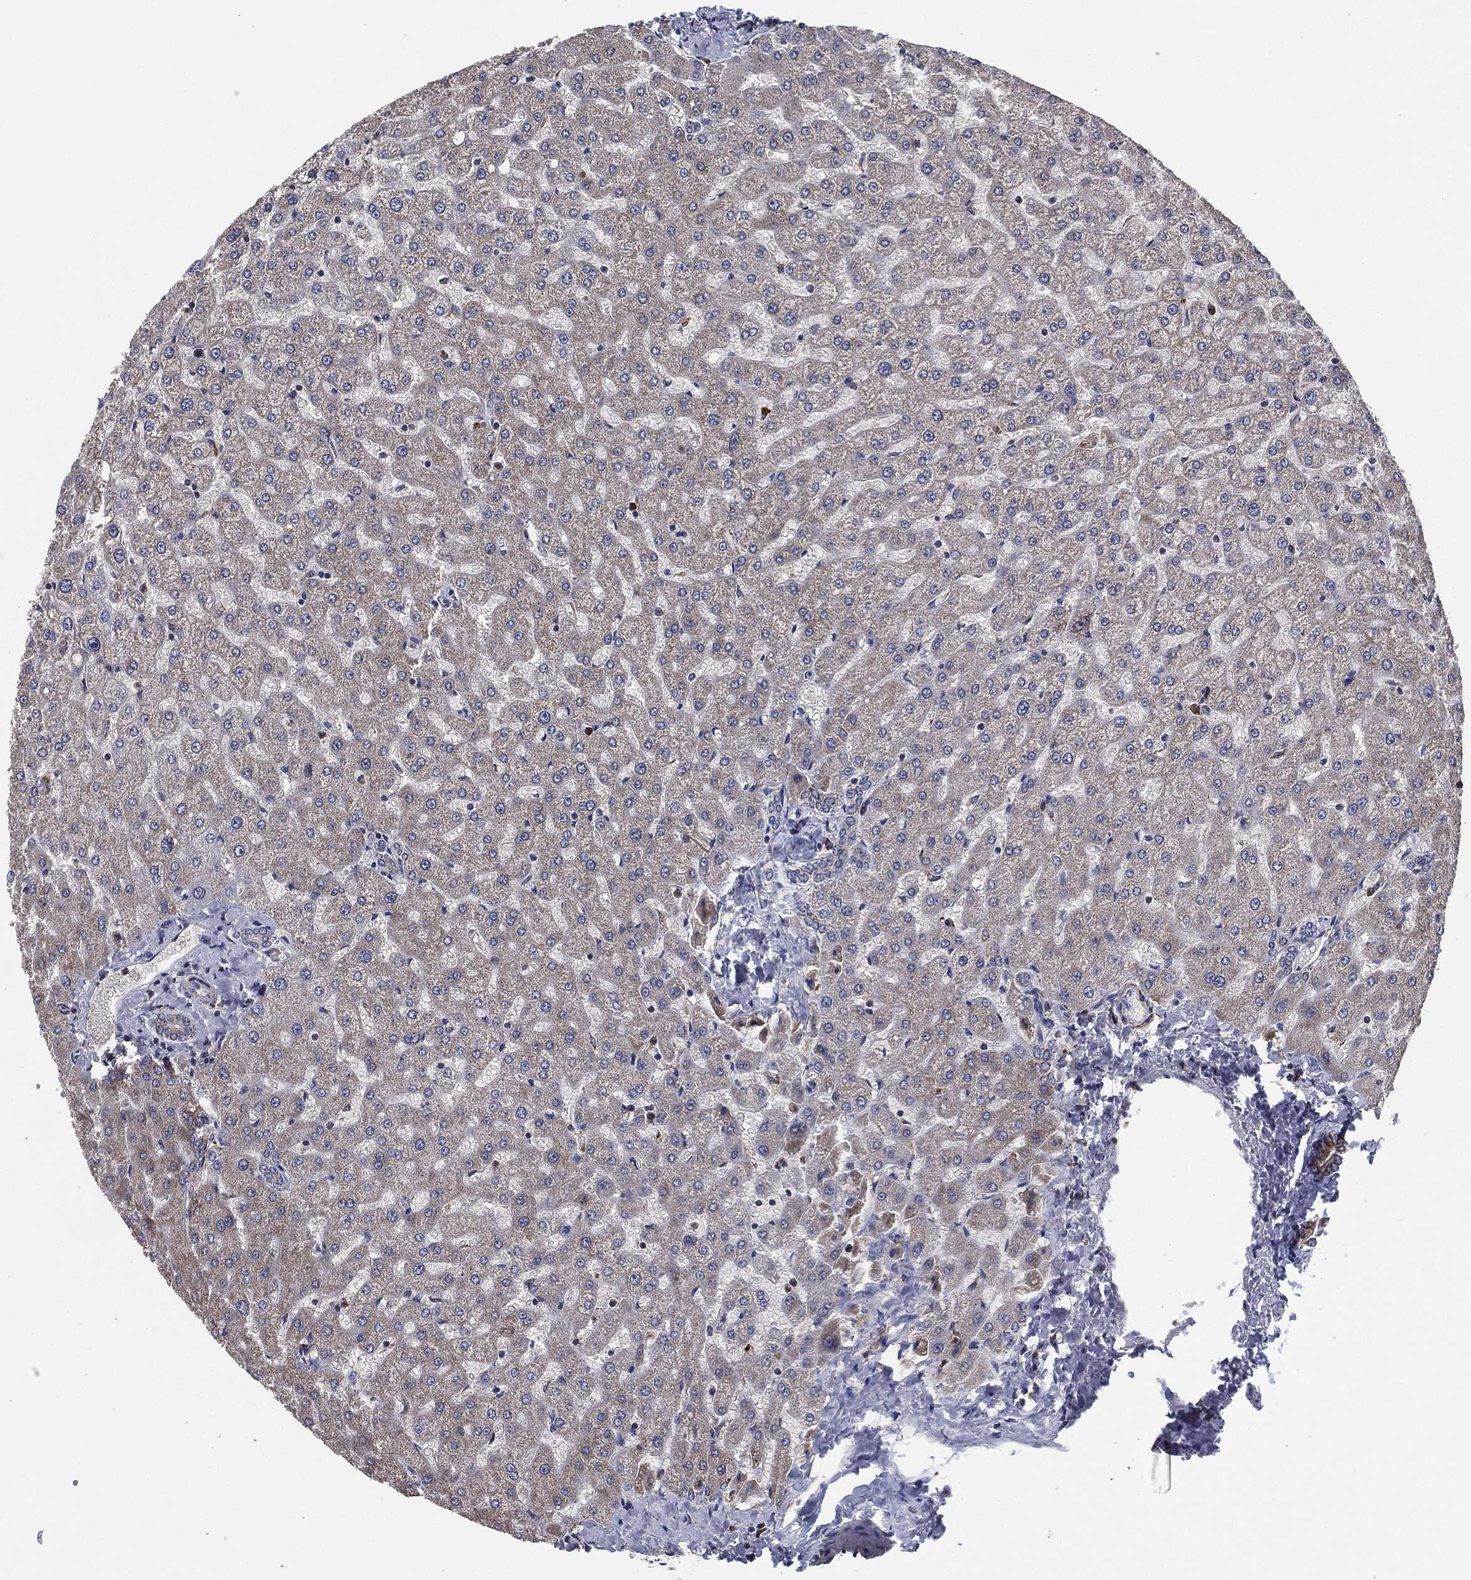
{"staining": {"intensity": "weak", "quantity": "<25%", "location": "cytoplasmic/membranous"}, "tissue": "liver", "cell_type": "Cholangiocytes", "image_type": "normal", "snomed": [{"axis": "morphology", "description": "Normal tissue, NOS"}, {"axis": "topography", "description": "Liver"}], "caption": "Immunohistochemistry (IHC) photomicrograph of benign liver: human liver stained with DAB (3,3'-diaminobenzidine) reveals no significant protein positivity in cholangiocytes.", "gene": "NDUFV2", "patient": {"sex": "female", "age": 50}}